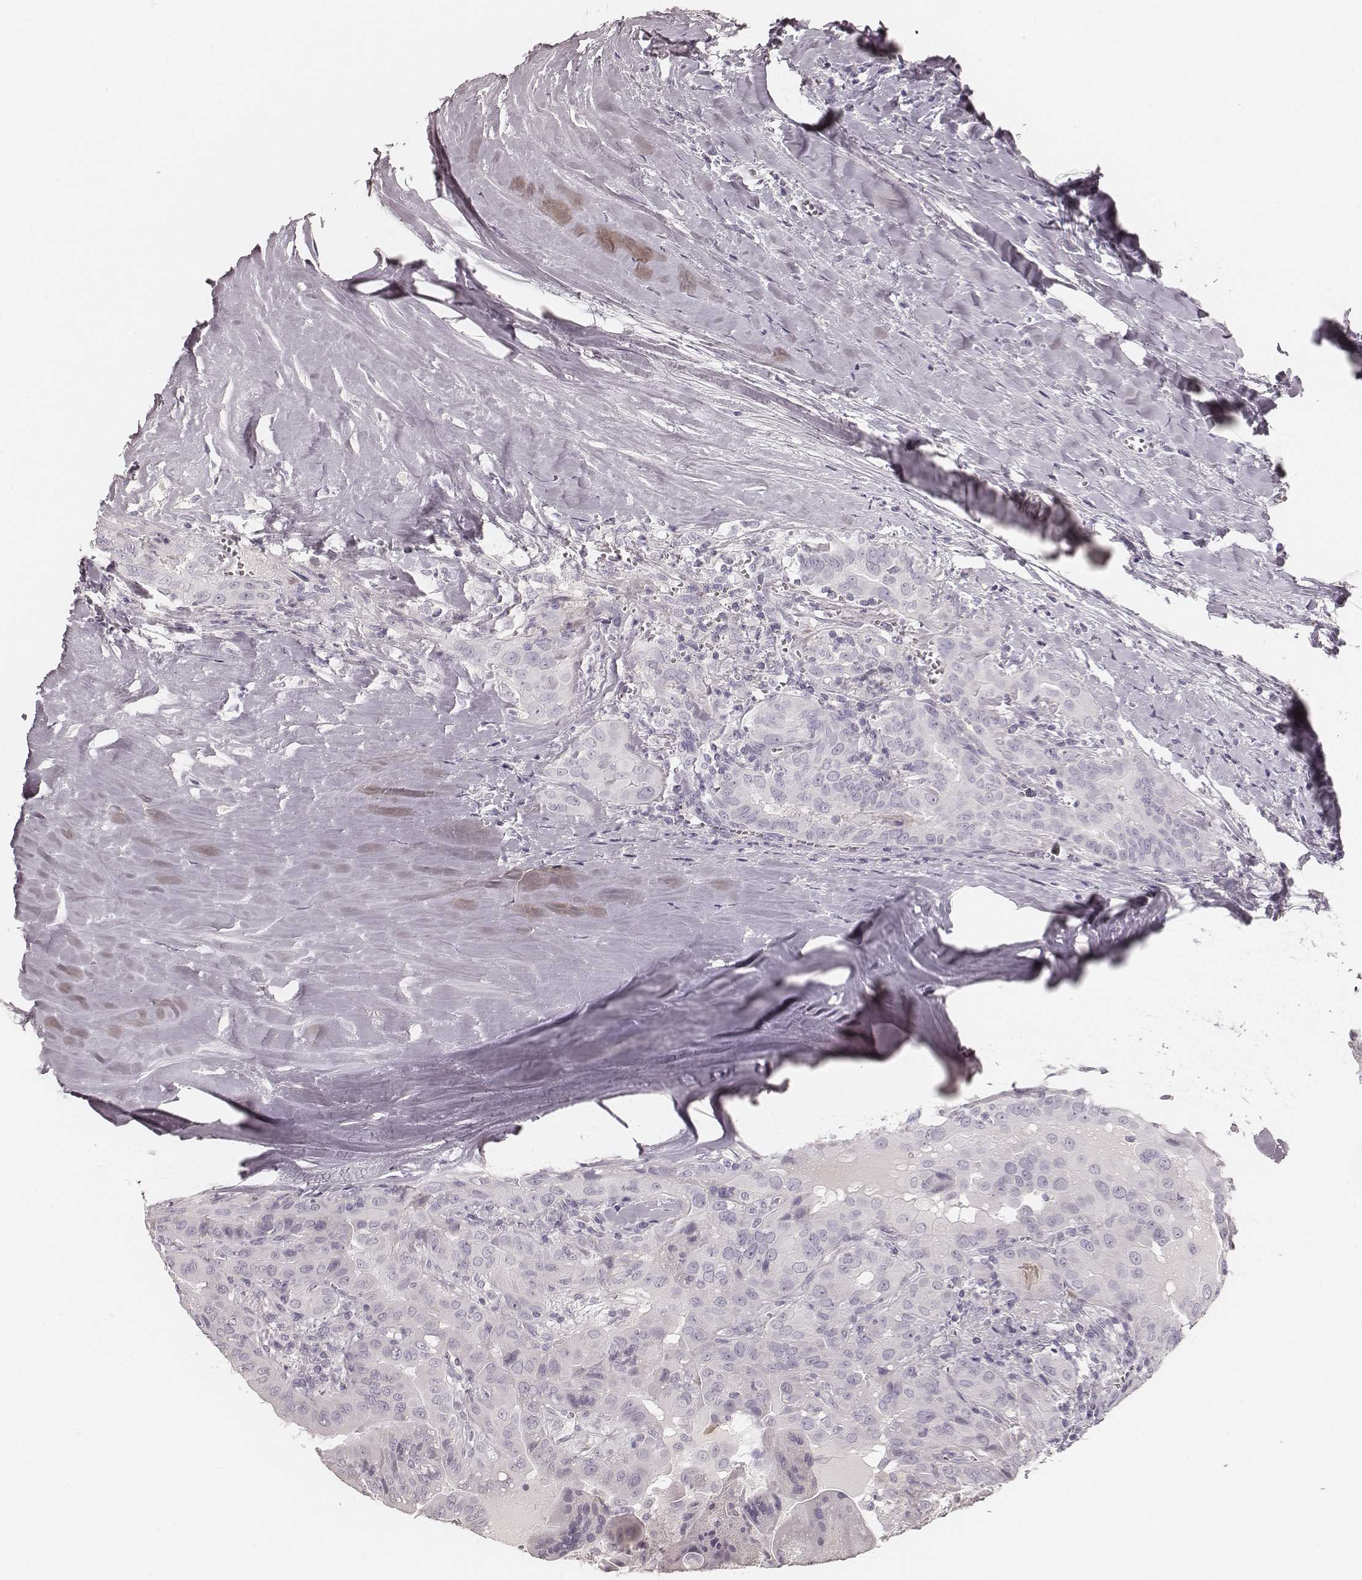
{"staining": {"intensity": "negative", "quantity": "none", "location": "none"}, "tissue": "thyroid cancer", "cell_type": "Tumor cells", "image_type": "cancer", "snomed": [{"axis": "morphology", "description": "Papillary adenocarcinoma, NOS"}, {"axis": "topography", "description": "Thyroid gland"}], "caption": "Thyroid cancer (papillary adenocarcinoma) was stained to show a protein in brown. There is no significant expression in tumor cells.", "gene": "KRT26", "patient": {"sex": "female", "age": 37}}